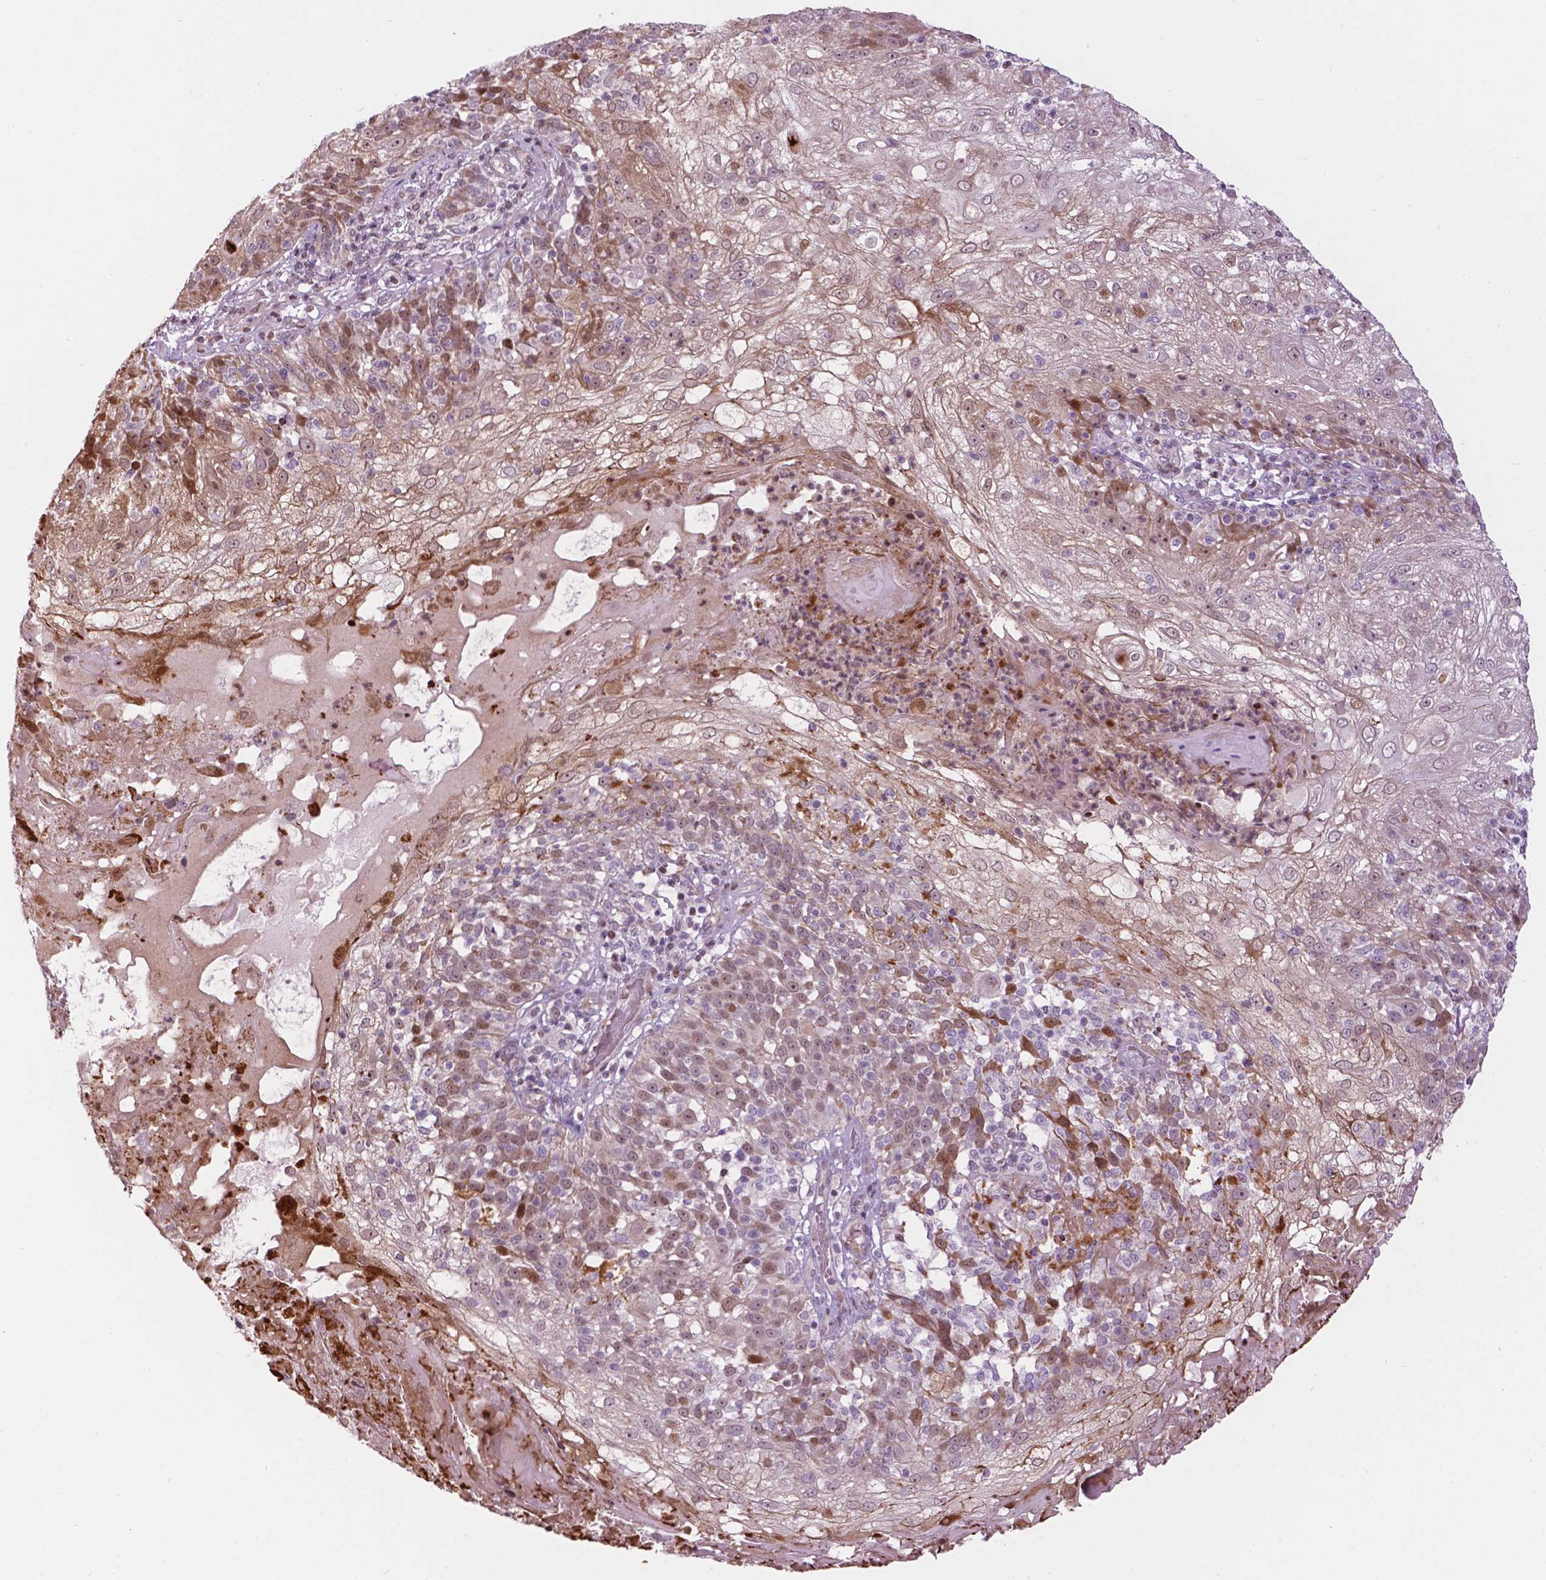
{"staining": {"intensity": "moderate", "quantity": "<25%", "location": "cytoplasmic/membranous,nuclear"}, "tissue": "skin cancer", "cell_type": "Tumor cells", "image_type": "cancer", "snomed": [{"axis": "morphology", "description": "Normal tissue, NOS"}, {"axis": "morphology", "description": "Squamous cell carcinoma, NOS"}, {"axis": "topography", "description": "Skin"}], "caption": "Moderate cytoplasmic/membranous and nuclear positivity is present in about <25% of tumor cells in squamous cell carcinoma (skin). Immunohistochemistry (ihc) stains the protein in brown and the nuclei are stained blue.", "gene": "PTPN18", "patient": {"sex": "female", "age": 83}}